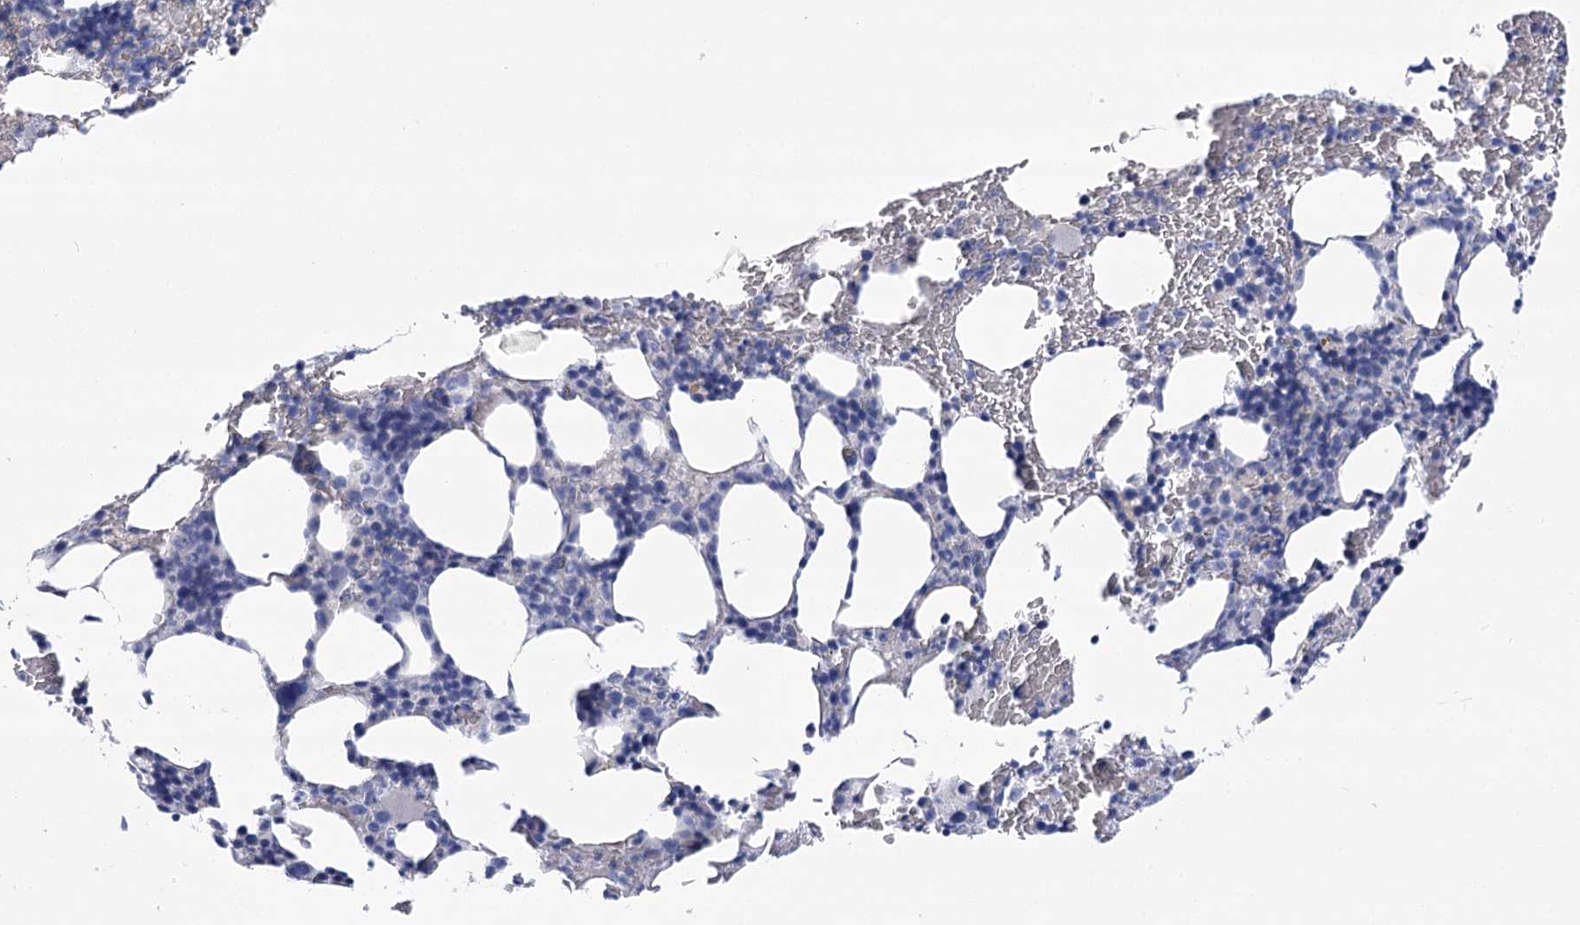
{"staining": {"intensity": "negative", "quantity": "none", "location": "none"}, "tissue": "bone marrow", "cell_type": "Hematopoietic cells", "image_type": "normal", "snomed": [{"axis": "morphology", "description": "Normal tissue, NOS"}, {"axis": "topography", "description": "Bone marrow"}], "caption": "Immunohistochemistry (IHC) of benign bone marrow demonstrates no expression in hematopoietic cells. (DAB IHC, high magnification).", "gene": "NRAP", "patient": {"sex": "male", "age": 62}}